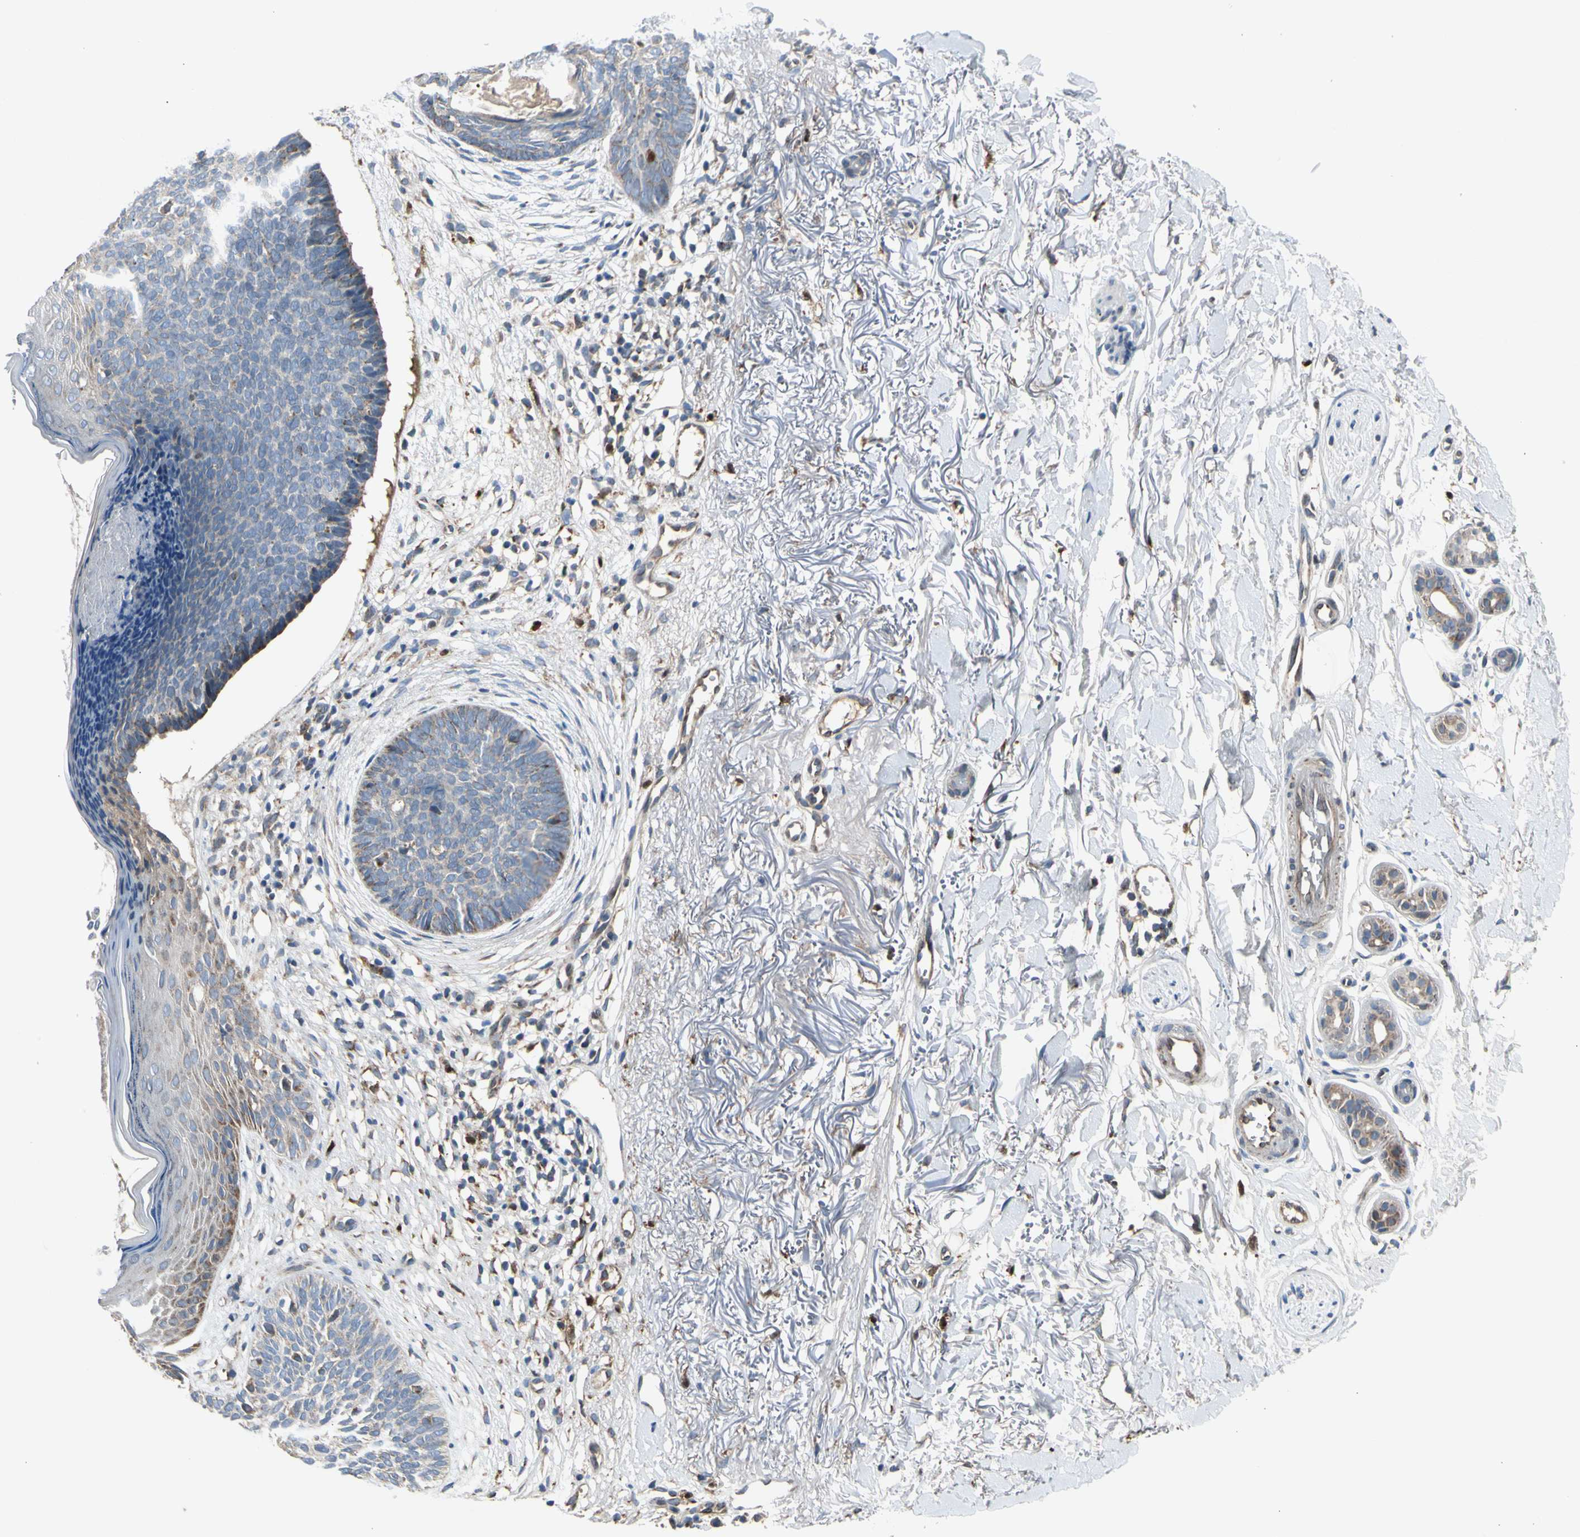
{"staining": {"intensity": "weak", "quantity": "25%-75%", "location": "cytoplasmic/membranous"}, "tissue": "skin cancer", "cell_type": "Tumor cells", "image_type": "cancer", "snomed": [{"axis": "morphology", "description": "Basal cell carcinoma"}, {"axis": "topography", "description": "Skin"}], "caption": "The image shows a brown stain indicating the presence of a protein in the cytoplasmic/membranous of tumor cells in skin cancer. (Brightfield microscopy of DAB IHC at high magnification).", "gene": "NPHP3", "patient": {"sex": "female", "age": 70}}